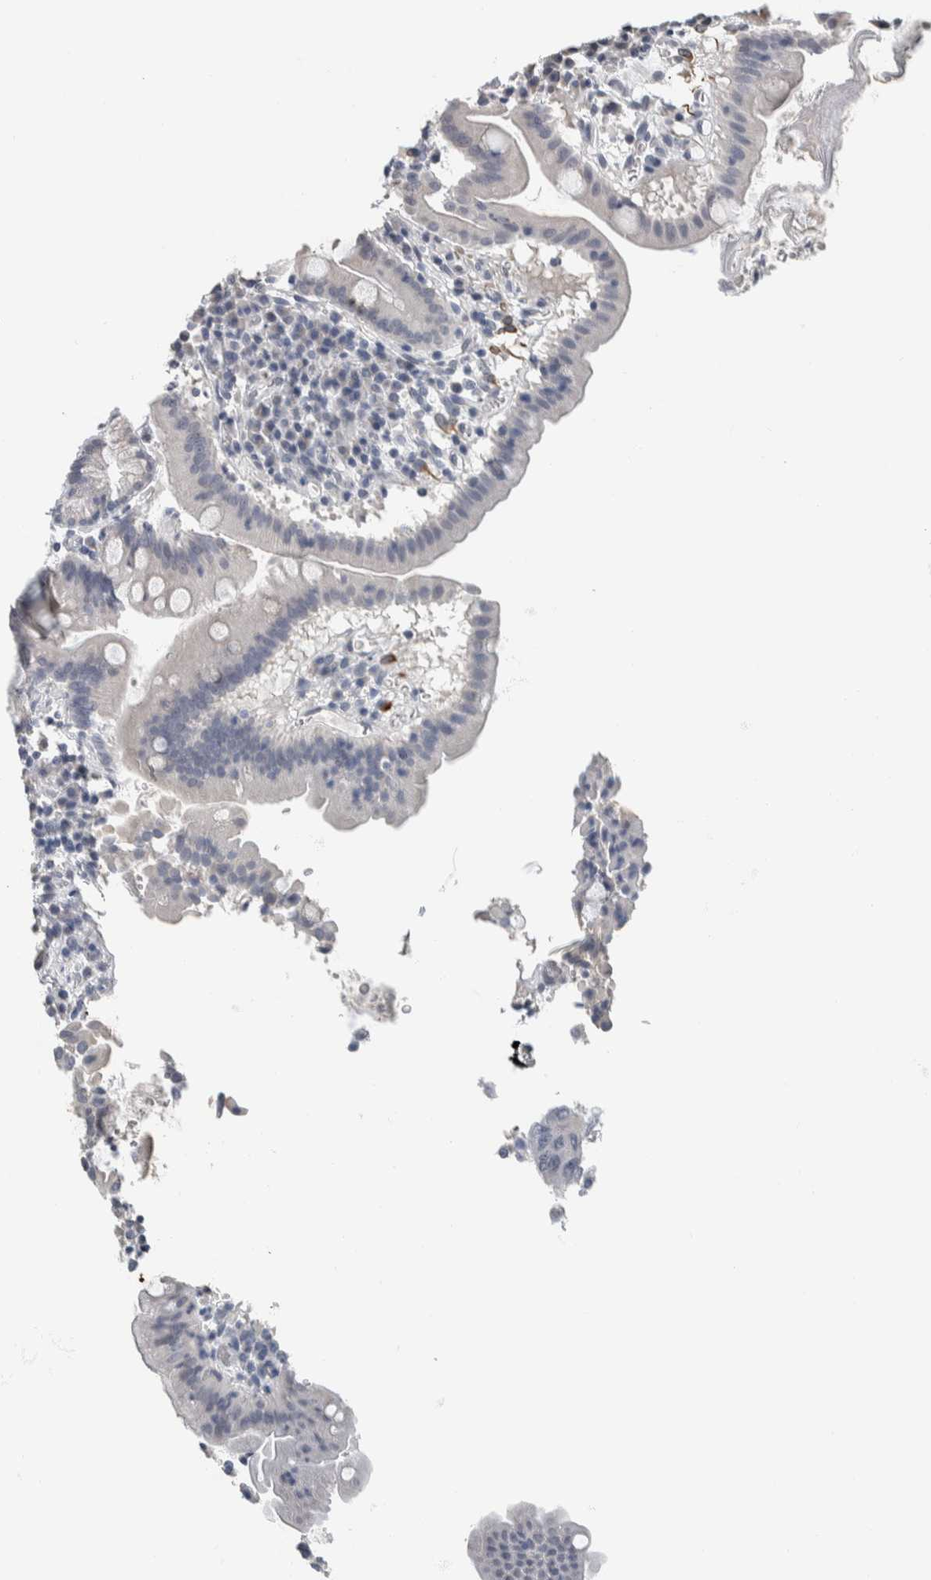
{"staining": {"intensity": "weak", "quantity": "<25%", "location": "cytoplasmic/membranous"}, "tissue": "duodenum", "cell_type": "Glandular cells", "image_type": "normal", "snomed": [{"axis": "morphology", "description": "Normal tissue, NOS"}, {"axis": "topography", "description": "Duodenum"}], "caption": "High power microscopy histopathology image of an immunohistochemistry image of unremarkable duodenum, revealing no significant positivity in glandular cells. (Brightfield microscopy of DAB immunohistochemistry (IHC) at high magnification).", "gene": "NEFM", "patient": {"sex": "male", "age": 50}}